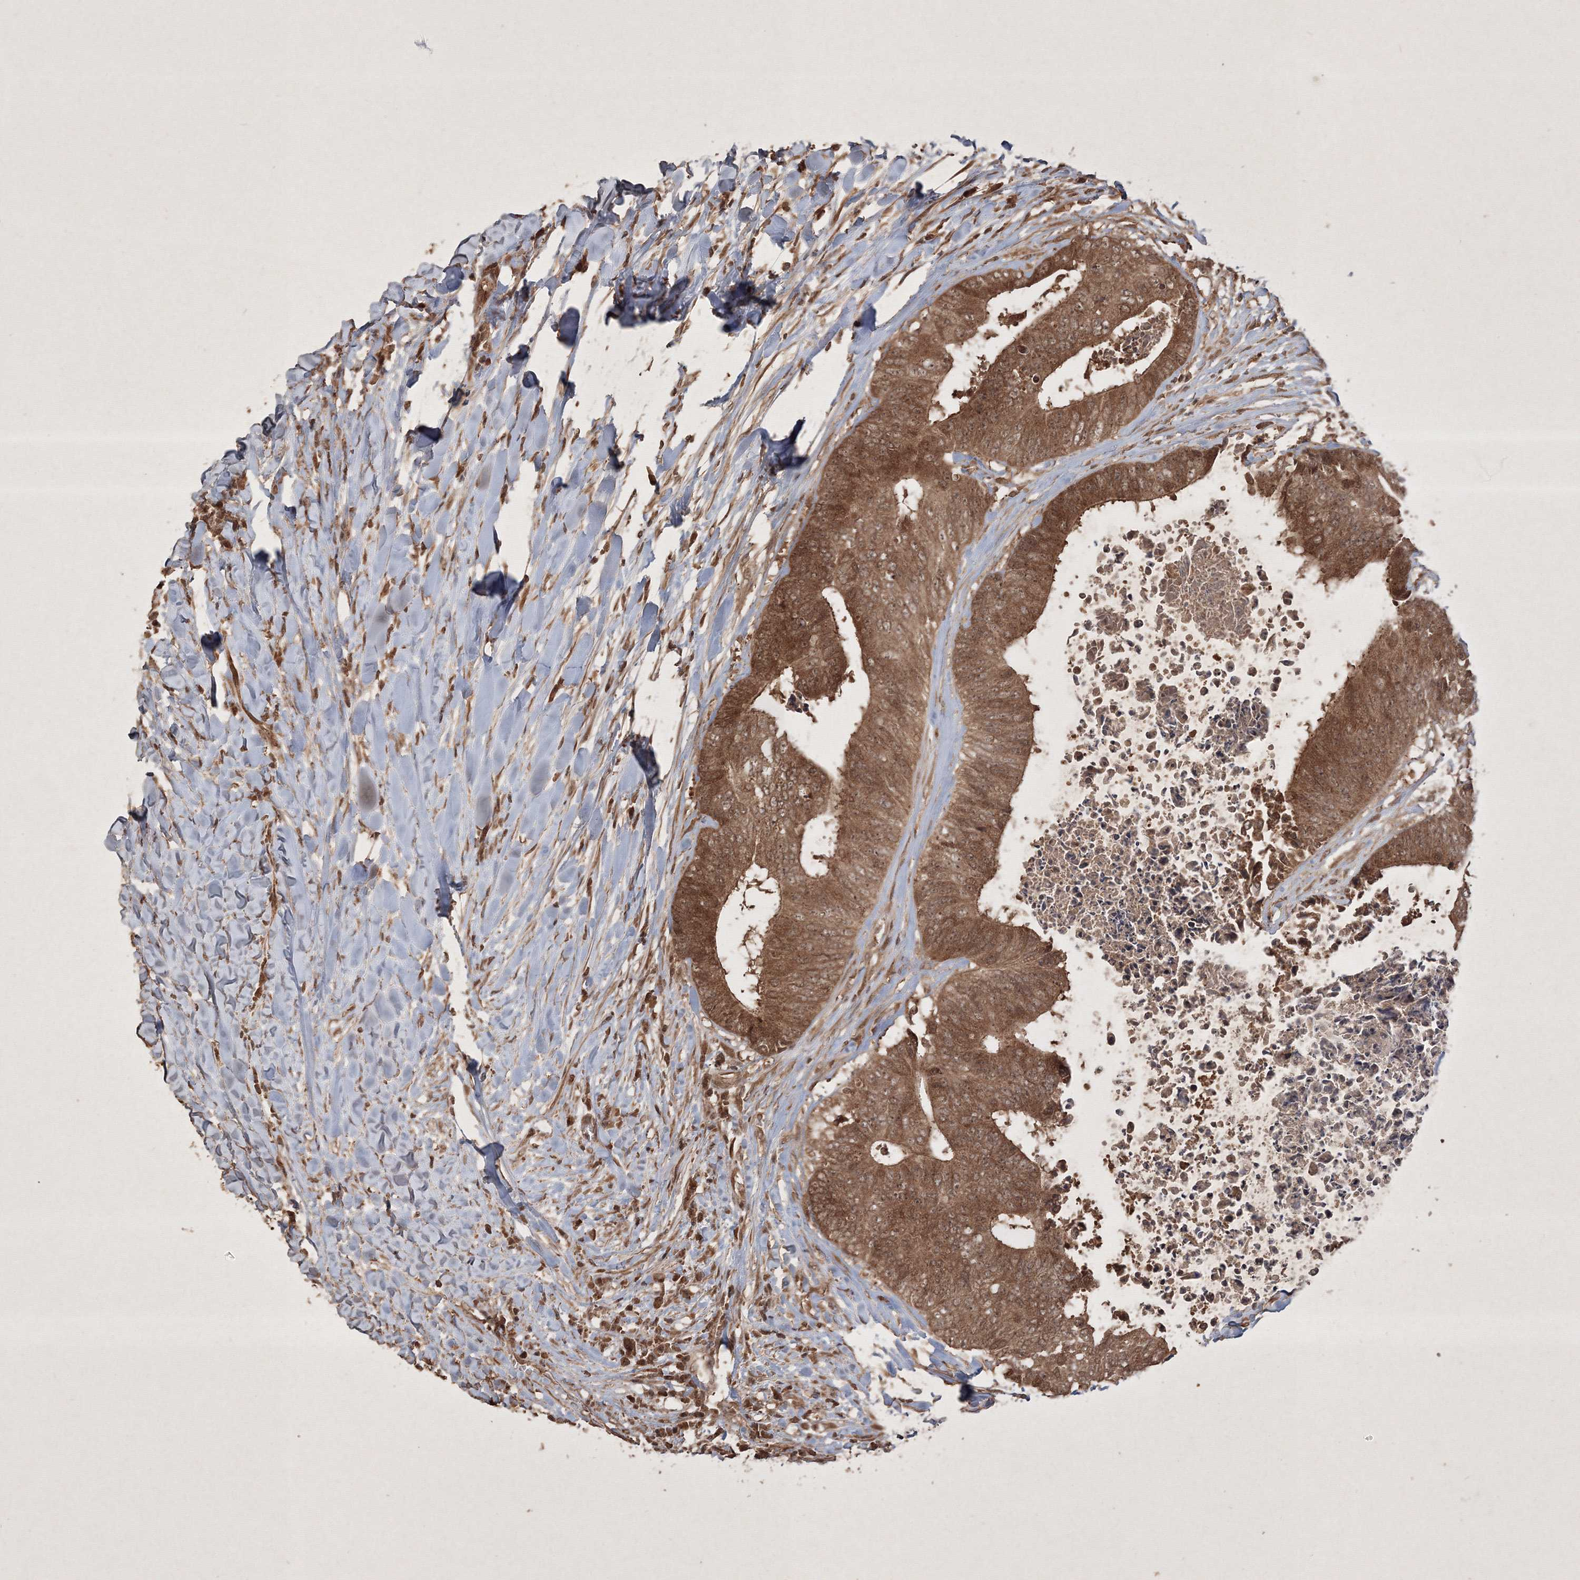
{"staining": {"intensity": "moderate", "quantity": ">75%", "location": "cytoplasmic/membranous,nuclear"}, "tissue": "colorectal cancer", "cell_type": "Tumor cells", "image_type": "cancer", "snomed": [{"axis": "morphology", "description": "Adenocarcinoma, NOS"}, {"axis": "topography", "description": "Rectum"}], "caption": "IHC of colorectal adenocarcinoma displays medium levels of moderate cytoplasmic/membranous and nuclear expression in about >75% of tumor cells.", "gene": "PELI3", "patient": {"sex": "male", "age": 72}}